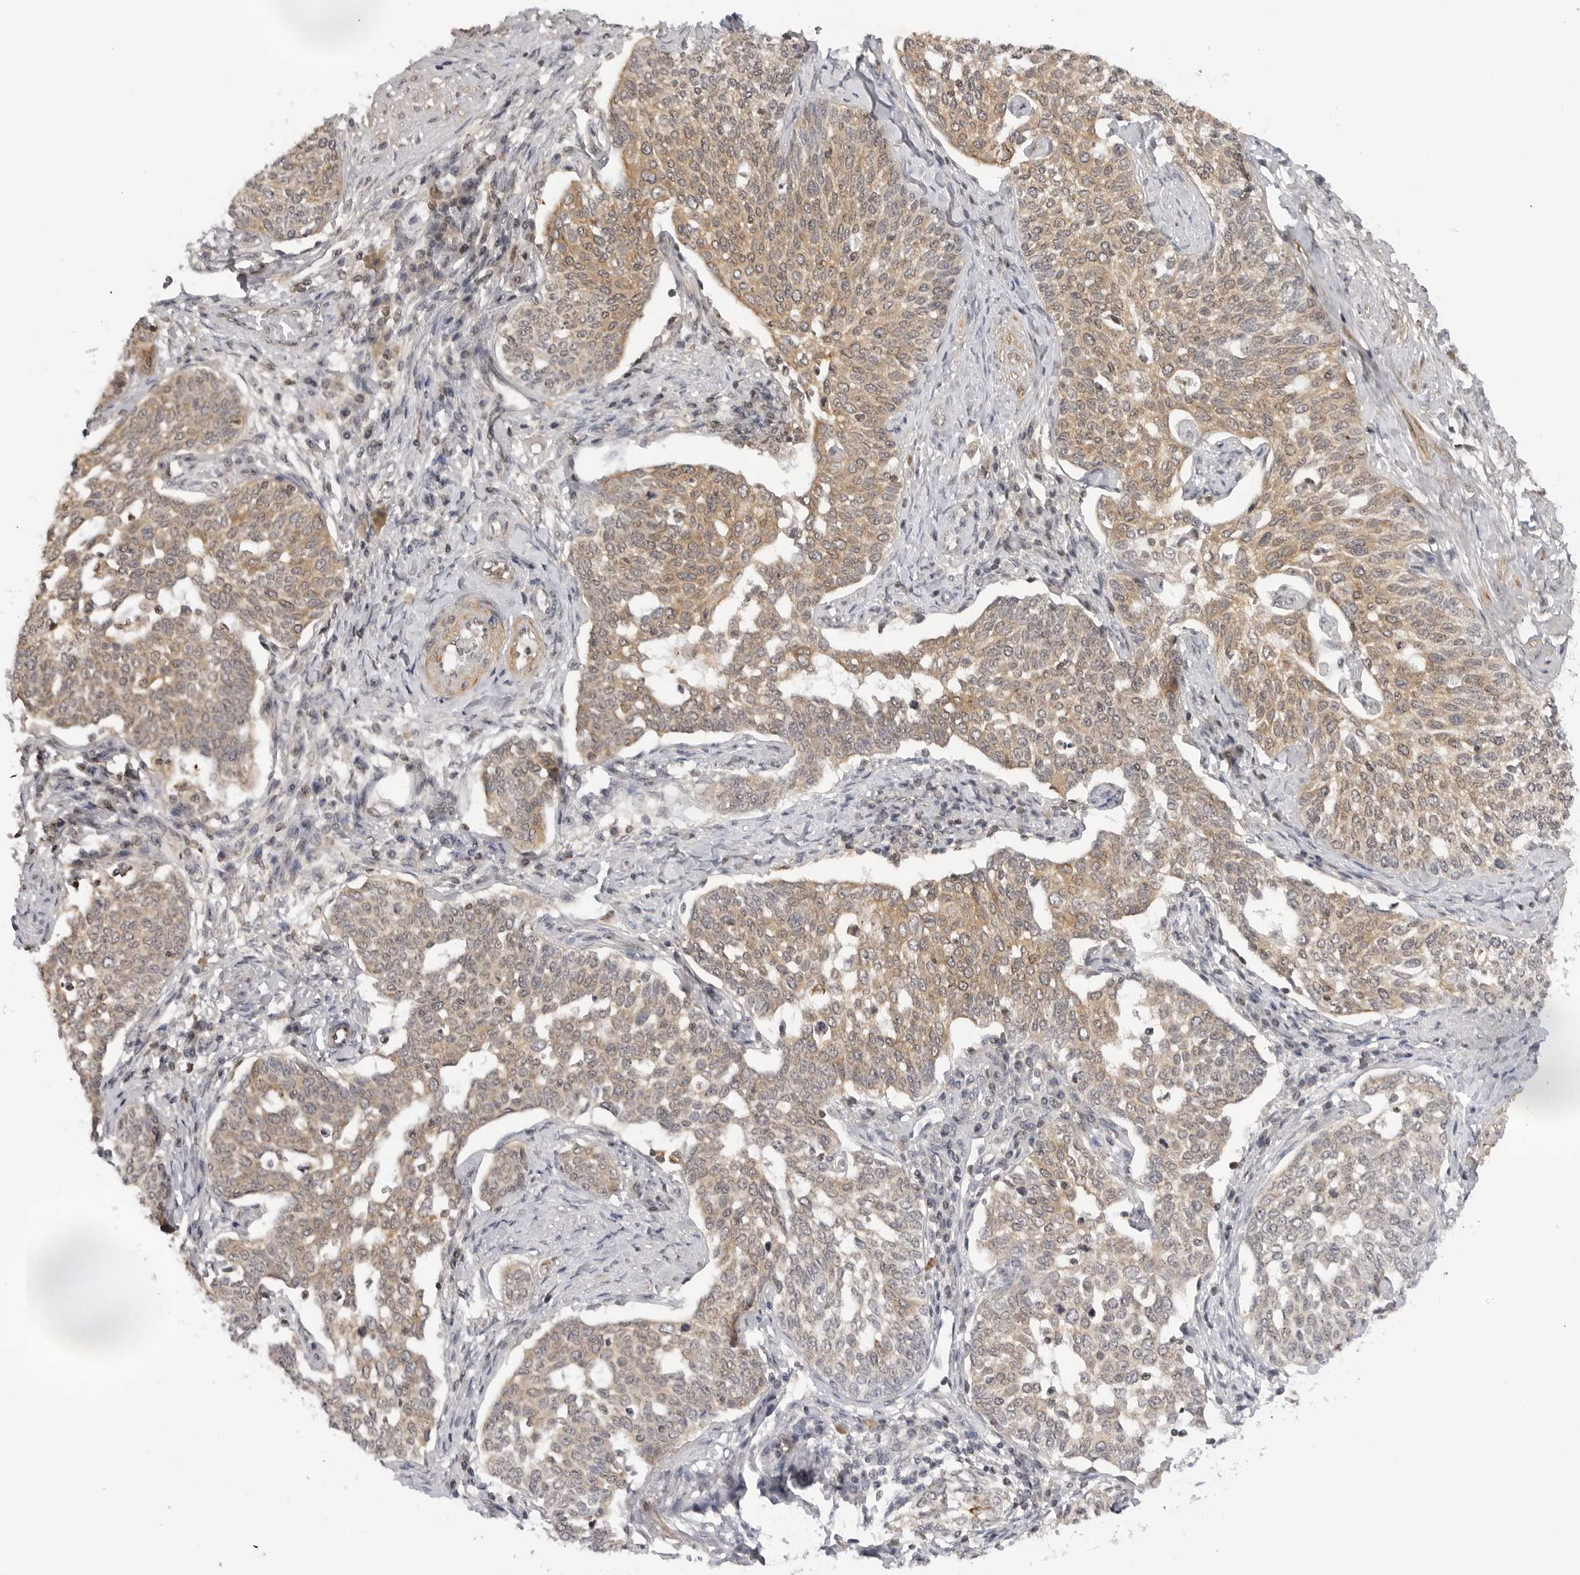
{"staining": {"intensity": "moderate", "quantity": "25%-75%", "location": "cytoplasmic/membranous"}, "tissue": "cervical cancer", "cell_type": "Tumor cells", "image_type": "cancer", "snomed": [{"axis": "morphology", "description": "Squamous cell carcinoma, NOS"}, {"axis": "topography", "description": "Cervix"}], "caption": "IHC (DAB) staining of cervical squamous cell carcinoma reveals moderate cytoplasmic/membranous protein expression in approximately 25%-75% of tumor cells.", "gene": "MAP2K5", "patient": {"sex": "female", "age": 34}}